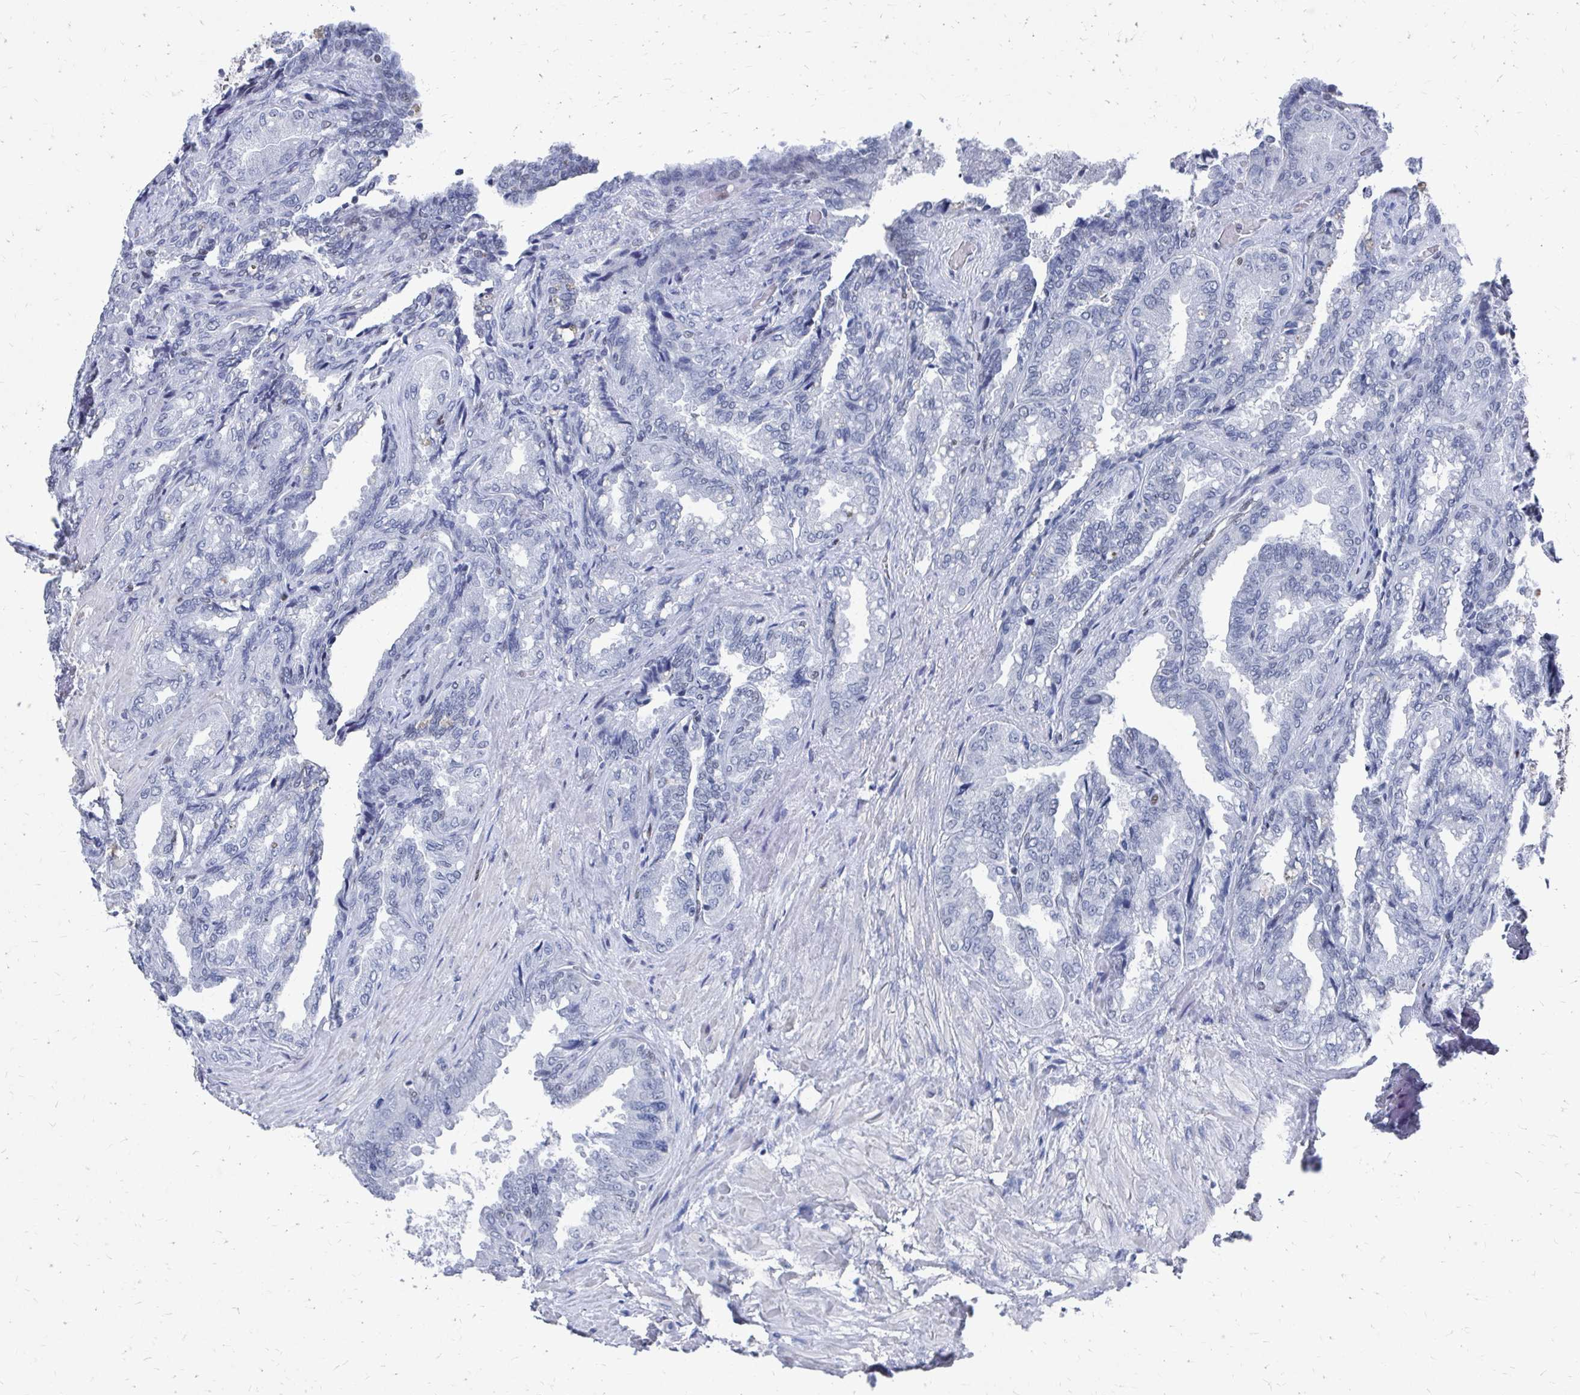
{"staining": {"intensity": "weak", "quantity": "<25%", "location": "nuclear"}, "tissue": "seminal vesicle", "cell_type": "Glandular cells", "image_type": "normal", "snomed": [{"axis": "morphology", "description": "Normal tissue, NOS"}, {"axis": "topography", "description": "Seminal veicle"}], "caption": "IHC photomicrograph of normal seminal vesicle: human seminal vesicle stained with DAB (3,3'-diaminobenzidine) demonstrates no significant protein expression in glandular cells.", "gene": "CDIN1", "patient": {"sex": "male", "age": 68}}